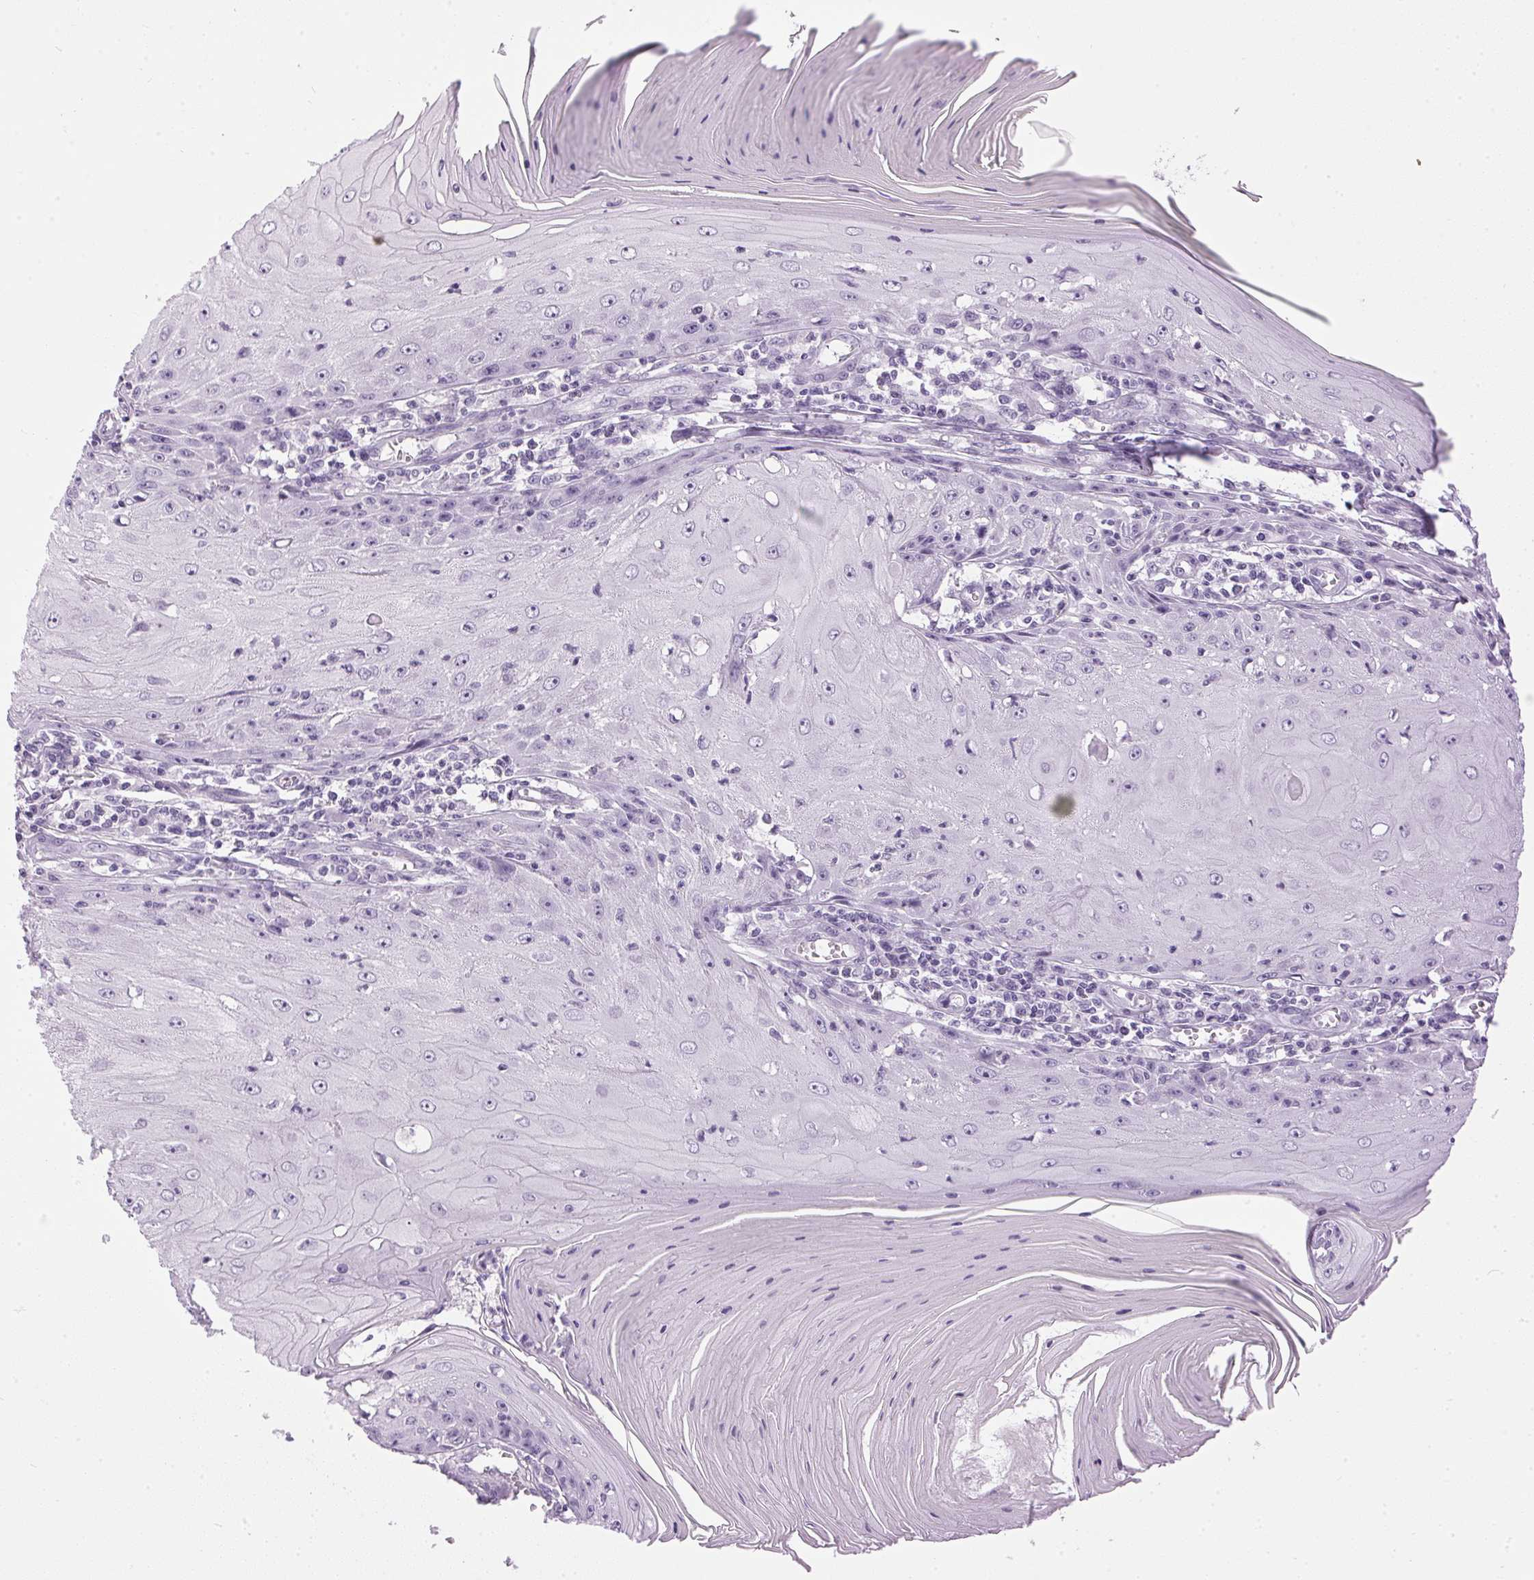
{"staining": {"intensity": "negative", "quantity": "none", "location": "none"}, "tissue": "skin cancer", "cell_type": "Tumor cells", "image_type": "cancer", "snomed": [{"axis": "morphology", "description": "Squamous cell carcinoma, NOS"}, {"axis": "topography", "description": "Skin"}], "caption": "IHC histopathology image of neoplastic tissue: skin squamous cell carcinoma stained with DAB (3,3'-diaminobenzidine) shows no significant protein staining in tumor cells. Brightfield microscopy of immunohistochemistry stained with DAB (brown) and hematoxylin (blue), captured at high magnification.", "gene": "SP7", "patient": {"sex": "female", "age": 73}}